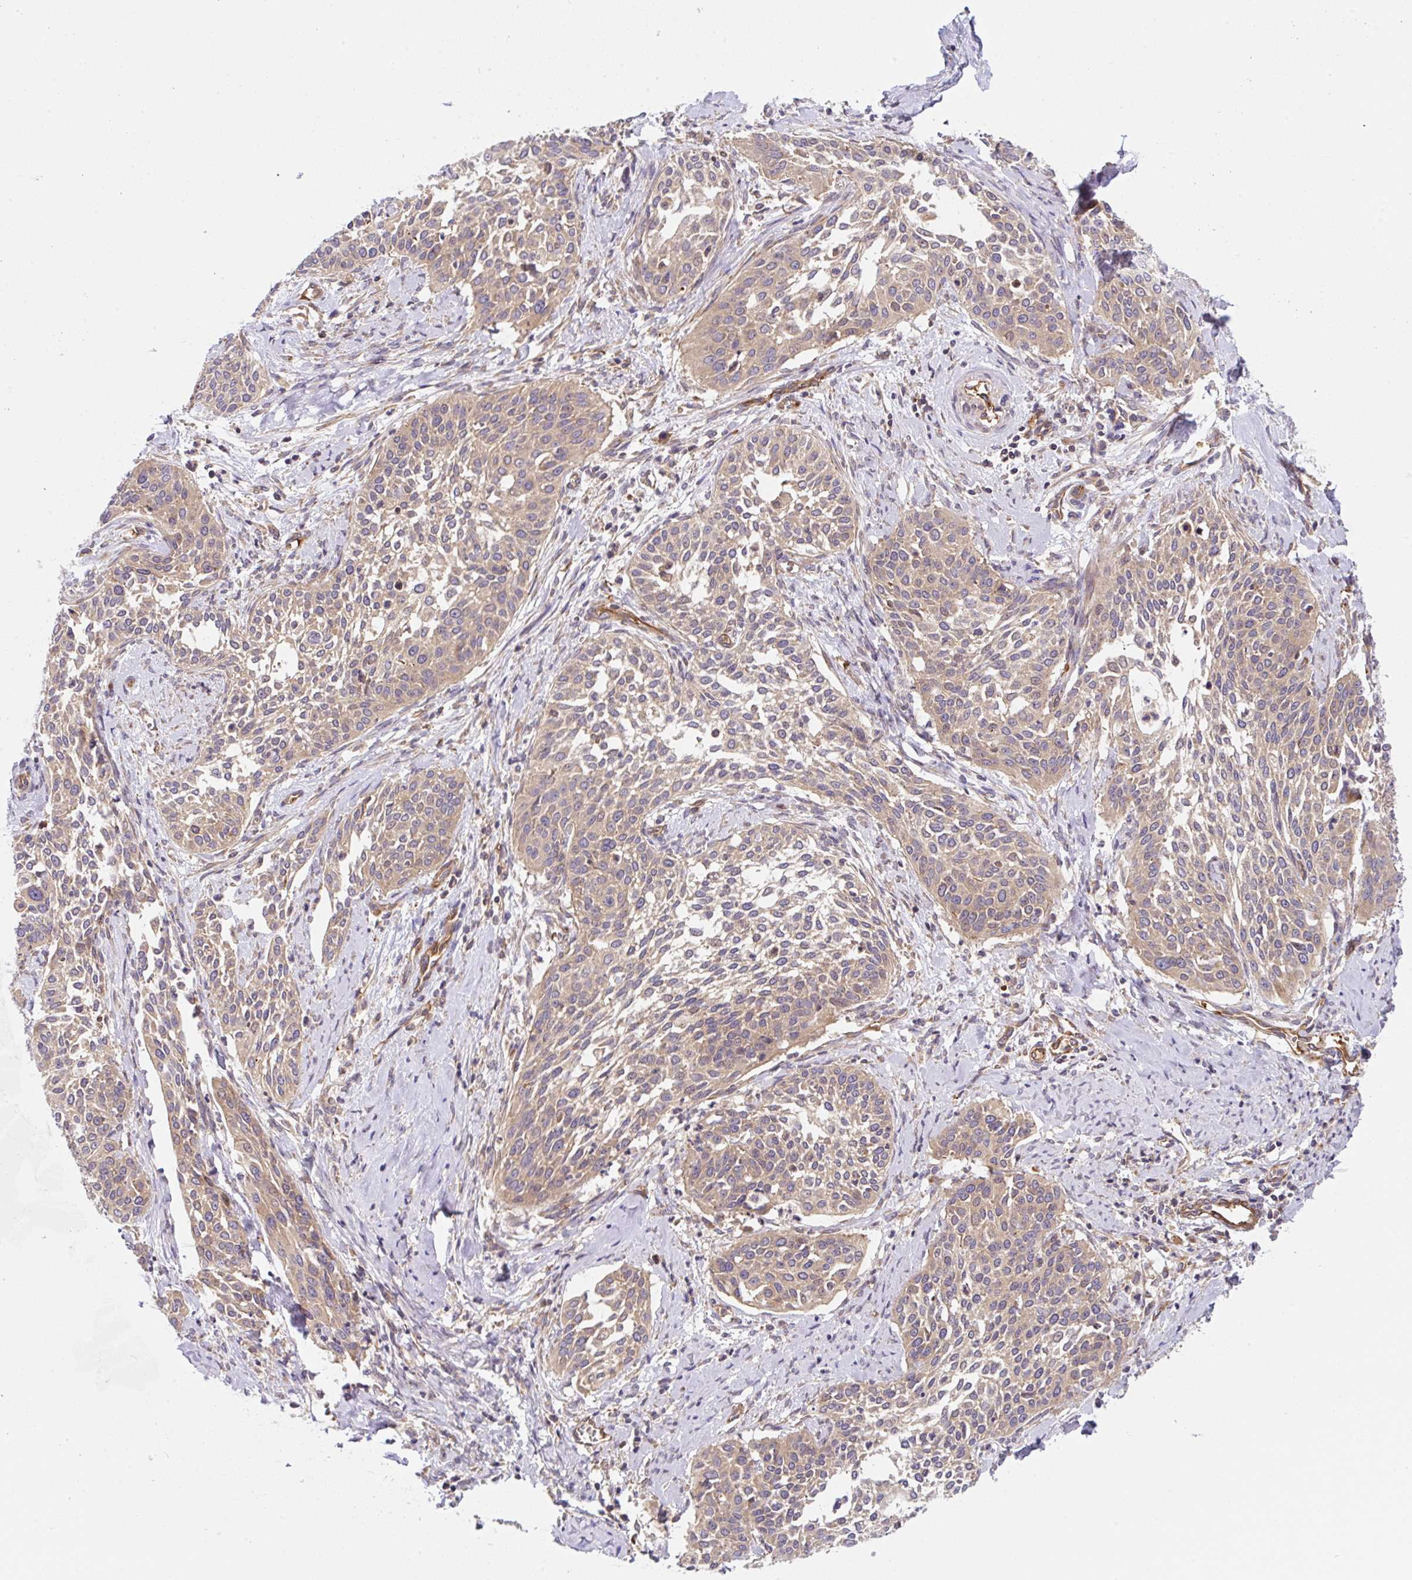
{"staining": {"intensity": "weak", "quantity": ">75%", "location": "cytoplasmic/membranous"}, "tissue": "cervical cancer", "cell_type": "Tumor cells", "image_type": "cancer", "snomed": [{"axis": "morphology", "description": "Squamous cell carcinoma, NOS"}, {"axis": "topography", "description": "Cervix"}], "caption": "Protein expression analysis of human cervical squamous cell carcinoma reveals weak cytoplasmic/membranous expression in approximately >75% of tumor cells.", "gene": "APOBEC3D", "patient": {"sex": "female", "age": 44}}